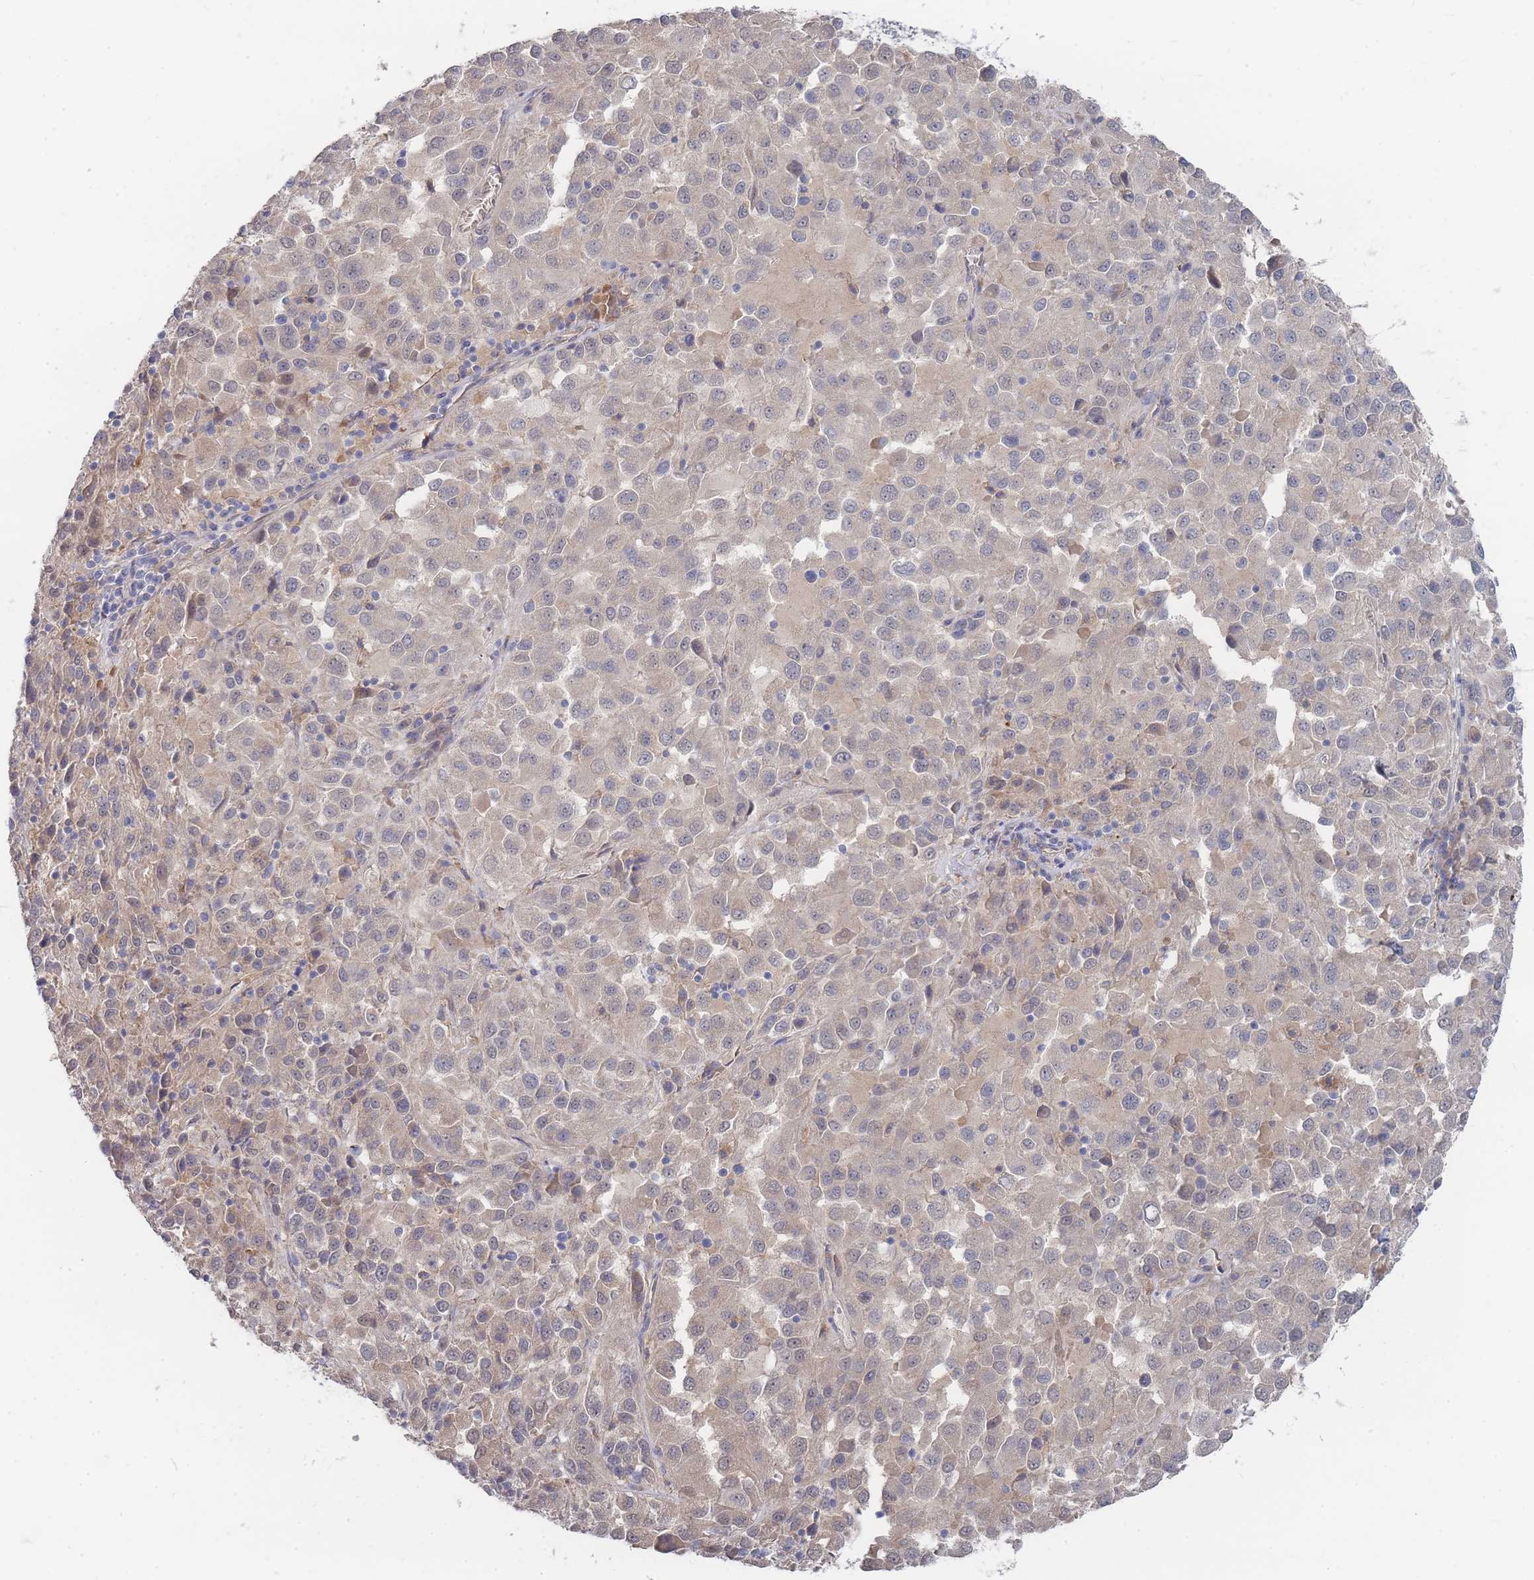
{"staining": {"intensity": "negative", "quantity": "none", "location": "none"}, "tissue": "melanoma", "cell_type": "Tumor cells", "image_type": "cancer", "snomed": [{"axis": "morphology", "description": "Malignant melanoma, Metastatic site"}, {"axis": "topography", "description": "Lung"}], "caption": "Immunohistochemistry (IHC) of malignant melanoma (metastatic site) reveals no positivity in tumor cells.", "gene": "NUB1", "patient": {"sex": "male", "age": 64}}